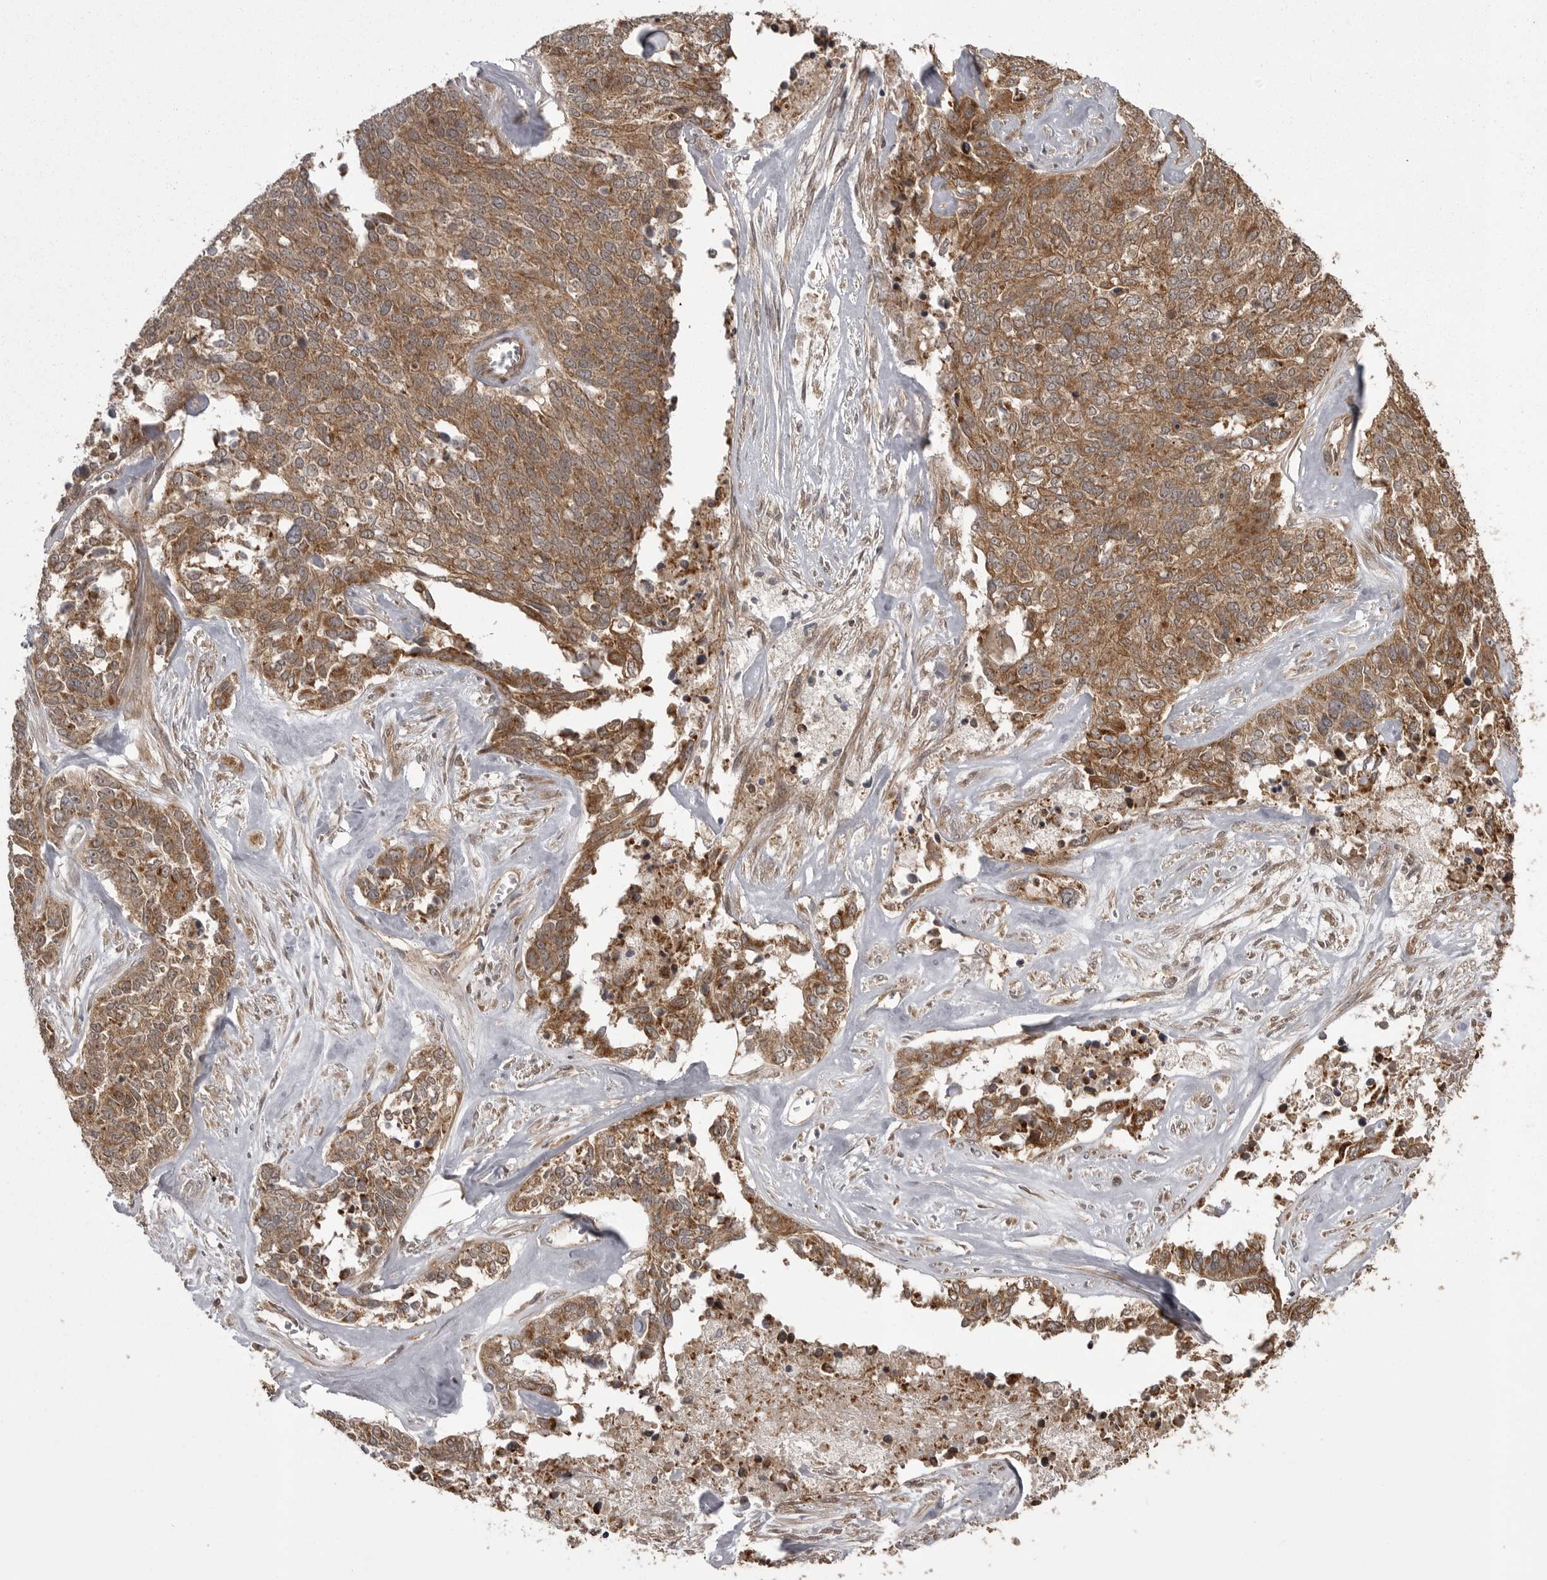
{"staining": {"intensity": "moderate", "quantity": ">75%", "location": "cytoplasmic/membranous"}, "tissue": "ovarian cancer", "cell_type": "Tumor cells", "image_type": "cancer", "snomed": [{"axis": "morphology", "description": "Cystadenocarcinoma, serous, NOS"}, {"axis": "topography", "description": "Ovary"}], "caption": "Tumor cells exhibit moderate cytoplasmic/membranous staining in about >75% of cells in serous cystadenocarcinoma (ovarian).", "gene": "STK24", "patient": {"sex": "female", "age": 44}}